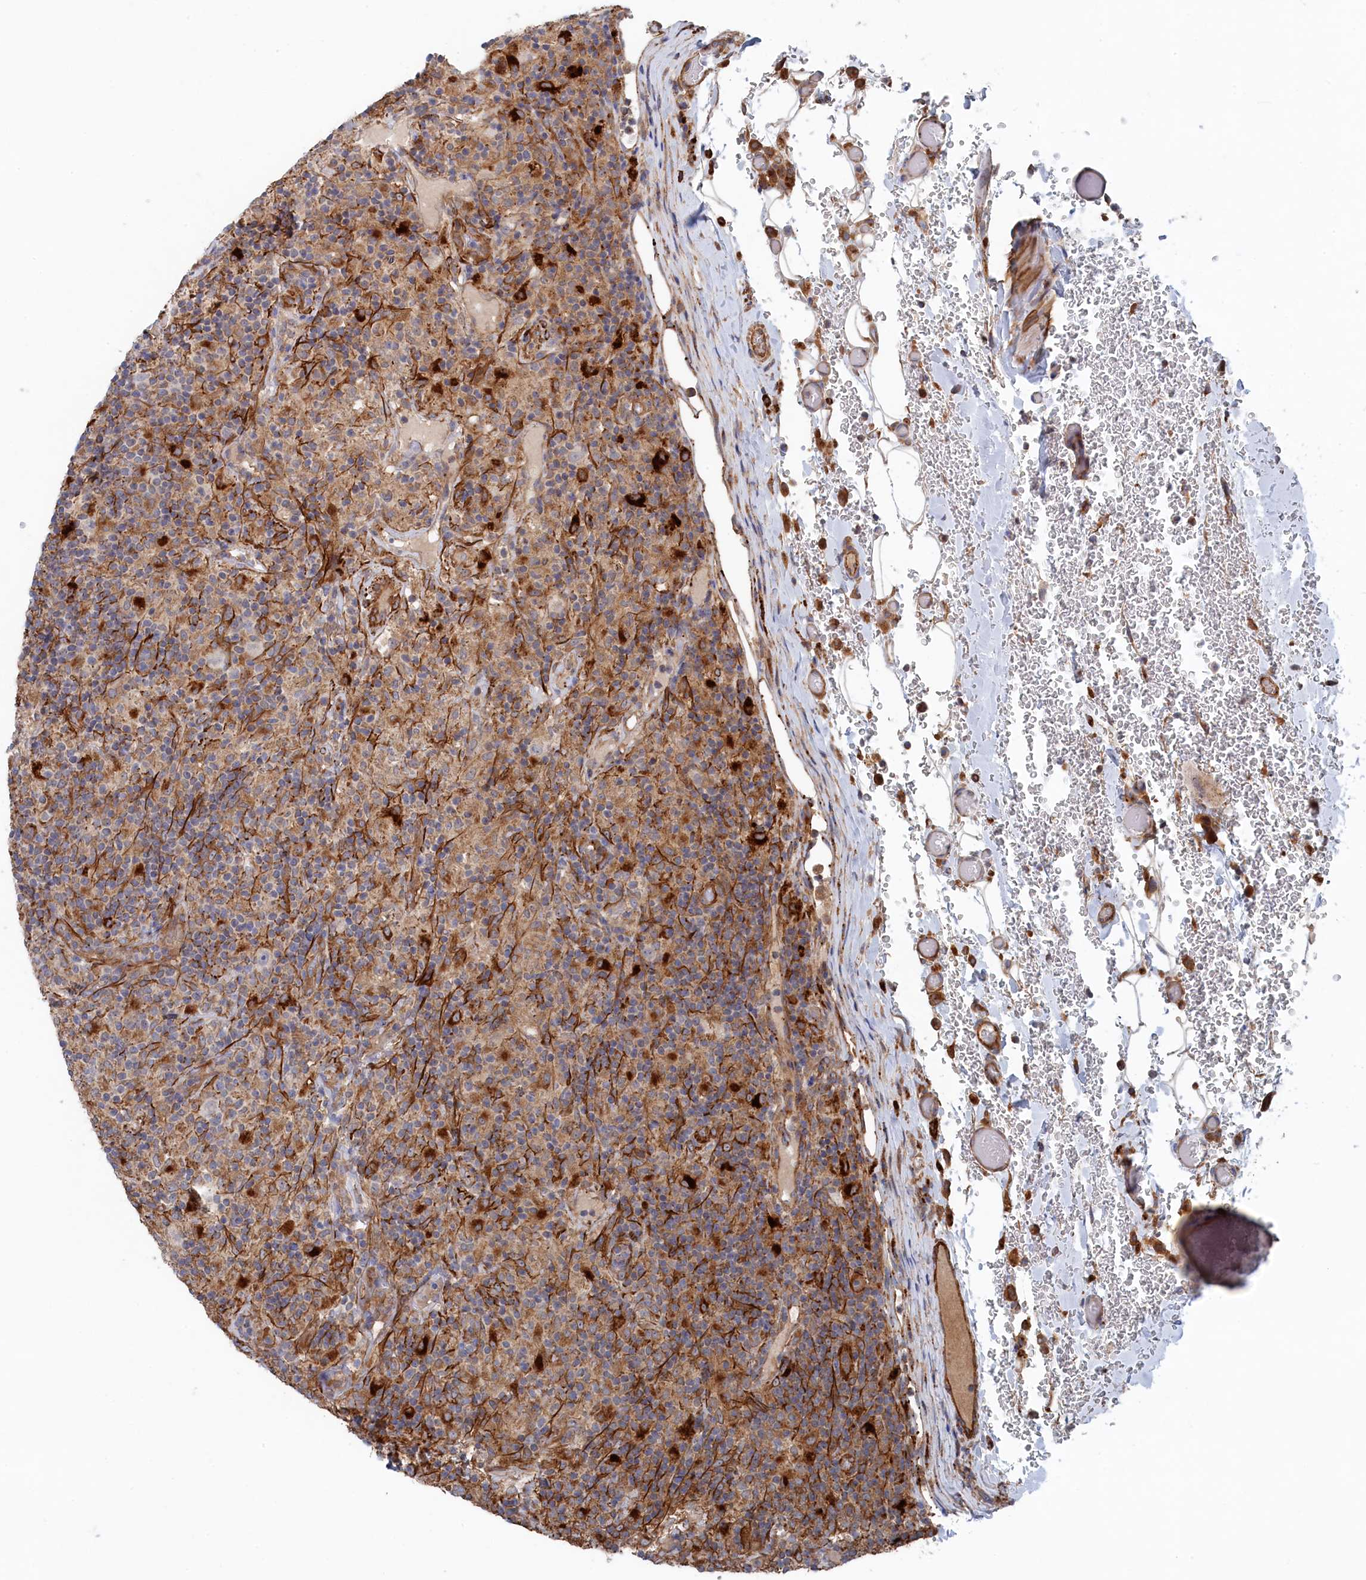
{"staining": {"intensity": "negative", "quantity": "none", "location": "none"}, "tissue": "lymphoma", "cell_type": "Tumor cells", "image_type": "cancer", "snomed": [{"axis": "morphology", "description": "Hodgkin's disease, NOS"}, {"axis": "topography", "description": "Lymph node"}], "caption": "A histopathology image of human lymphoma is negative for staining in tumor cells. The staining is performed using DAB (3,3'-diaminobenzidine) brown chromogen with nuclei counter-stained in using hematoxylin.", "gene": "FILIP1L", "patient": {"sex": "male", "age": 70}}